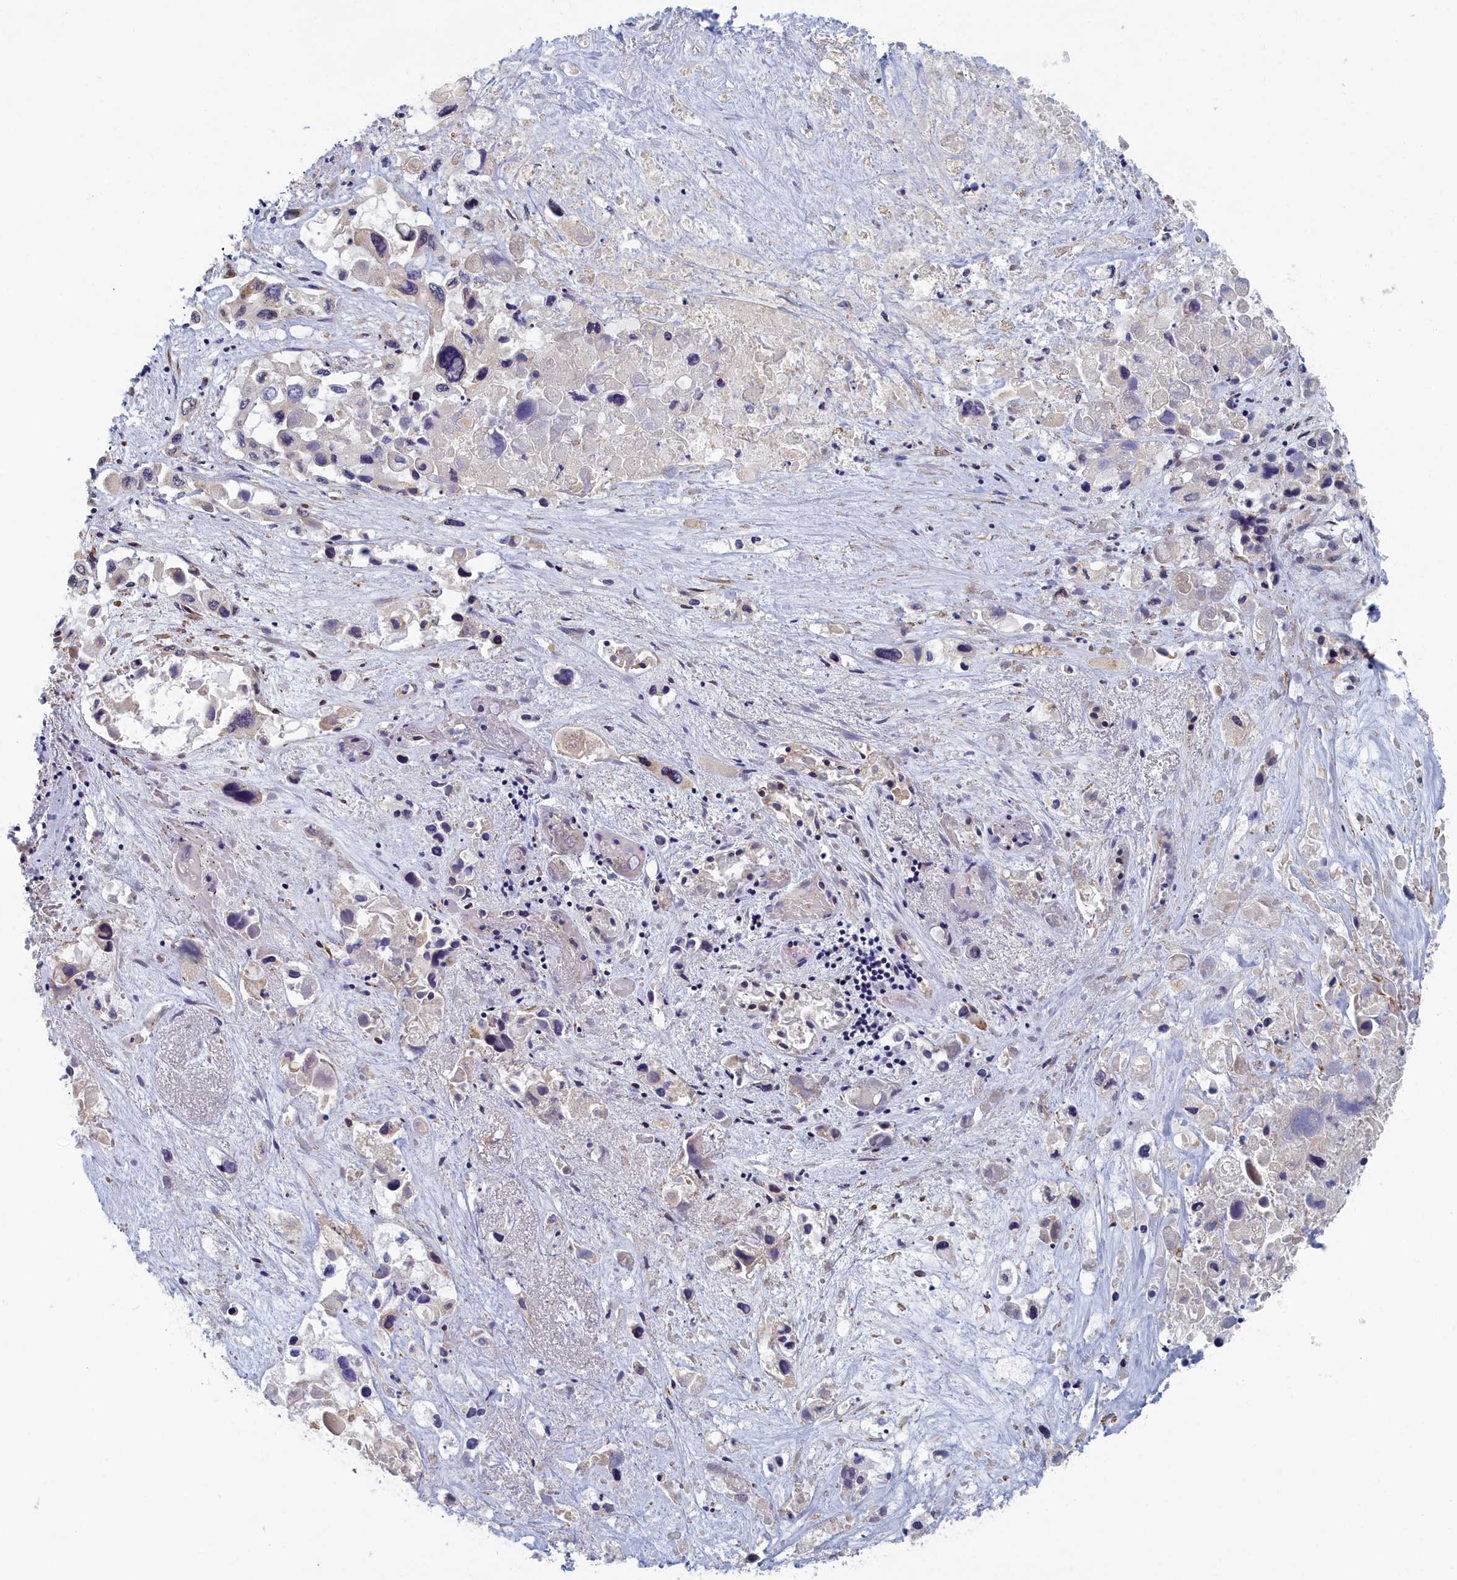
{"staining": {"intensity": "negative", "quantity": "none", "location": "none"}, "tissue": "pancreatic cancer", "cell_type": "Tumor cells", "image_type": "cancer", "snomed": [{"axis": "morphology", "description": "Adenocarcinoma, NOS"}, {"axis": "topography", "description": "Pancreas"}], "caption": "This is a histopathology image of immunohistochemistry (IHC) staining of pancreatic adenocarcinoma, which shows no staining in tumor cells. The staining is performed using DAB brown chromogen with nuclei counter-stained in using hematoxylin.", "gene": "DNAJC17", "patient": {"sex": "male", "age": 92}}